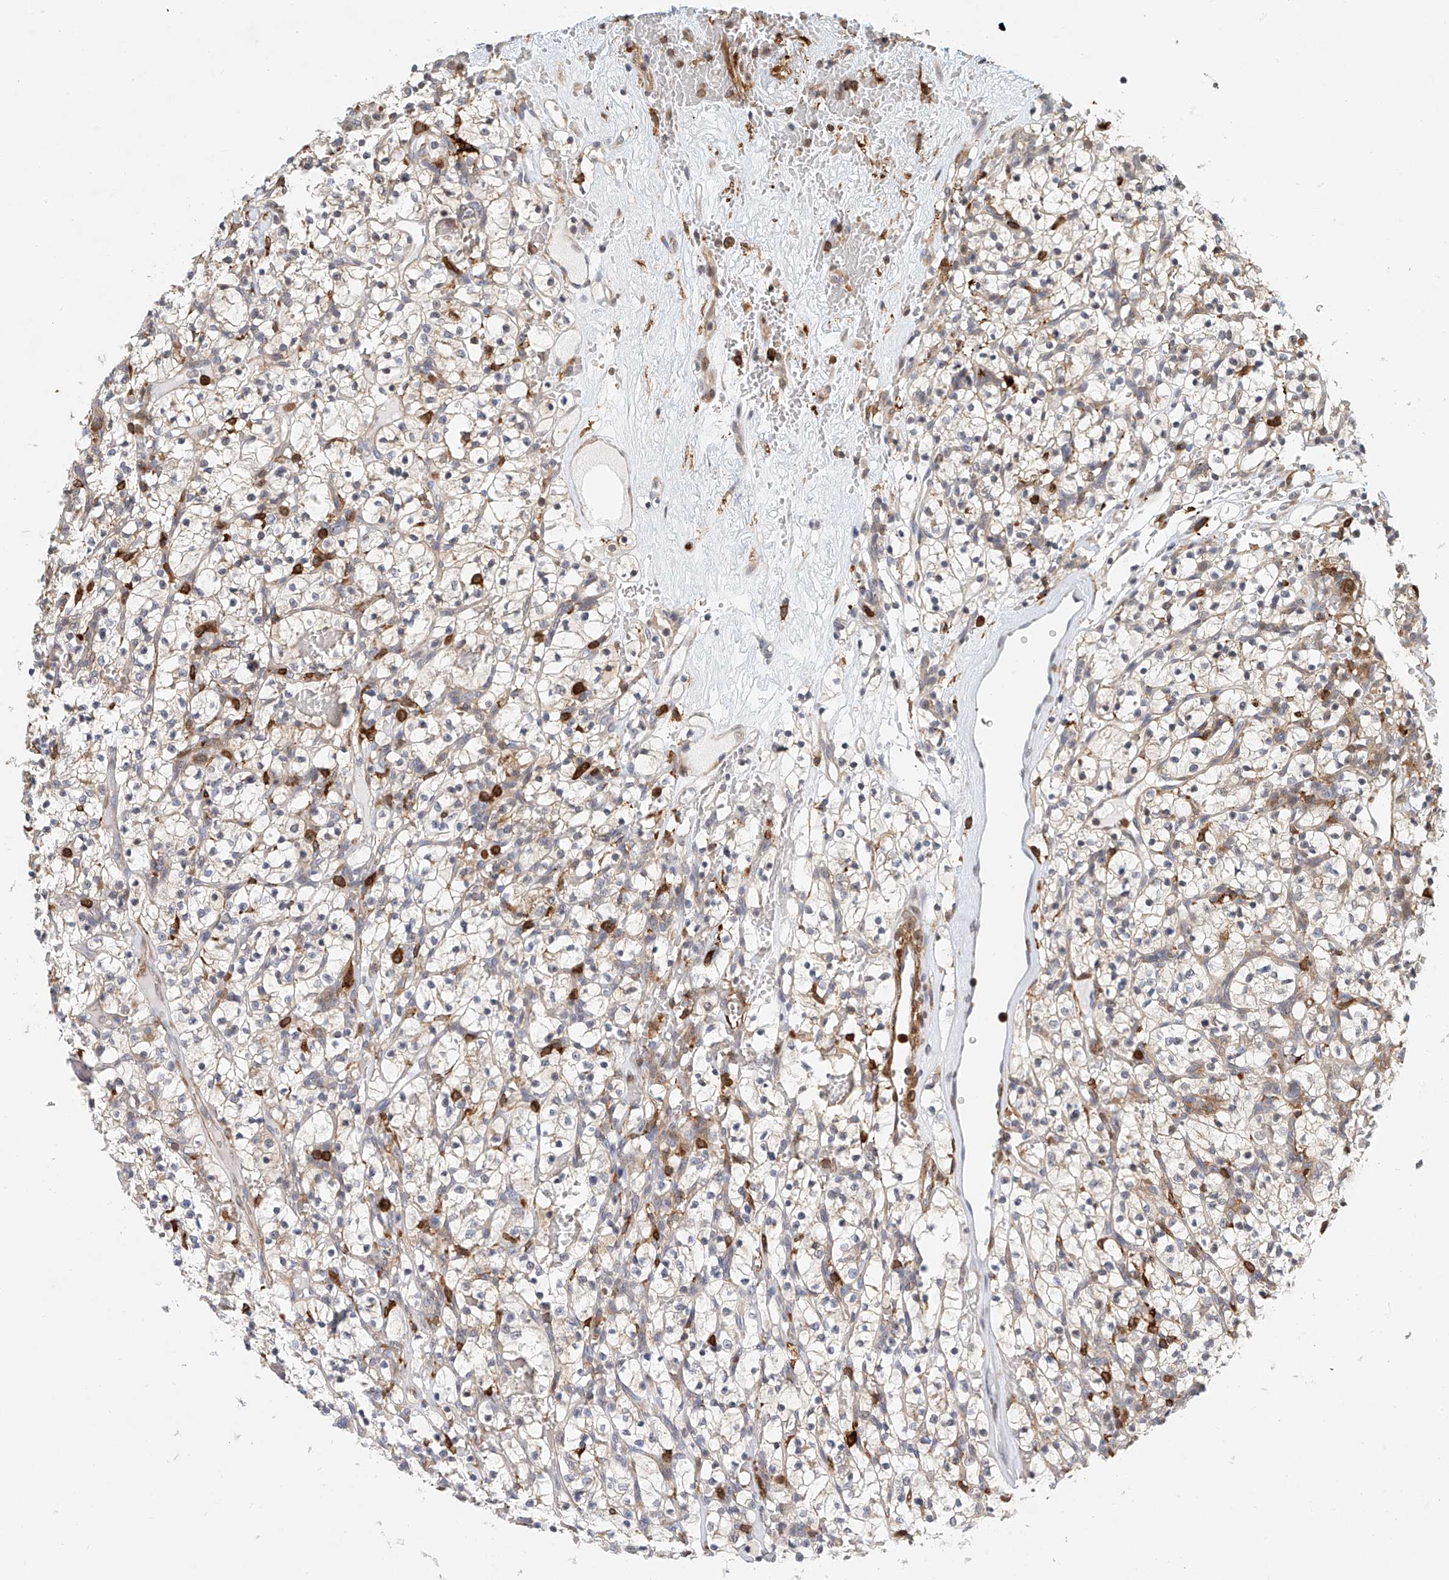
{"staining": {"intensity": "negative", "quantity": "none", "location": "none"}, "tissue": "renal cancer", "cell_type": "Tumor cells", "image_type": "cancer", "snomed": [{"axis": "morphology", "description": "Adenocarcinoma, NOS"}, {"axis": "topography", "description": "Kidney"}], "caption": "There is no significant expression in tumor cells of renal cancer.", "gene": "MICAL1", "patient": {"sex": "female", "age": 57}}